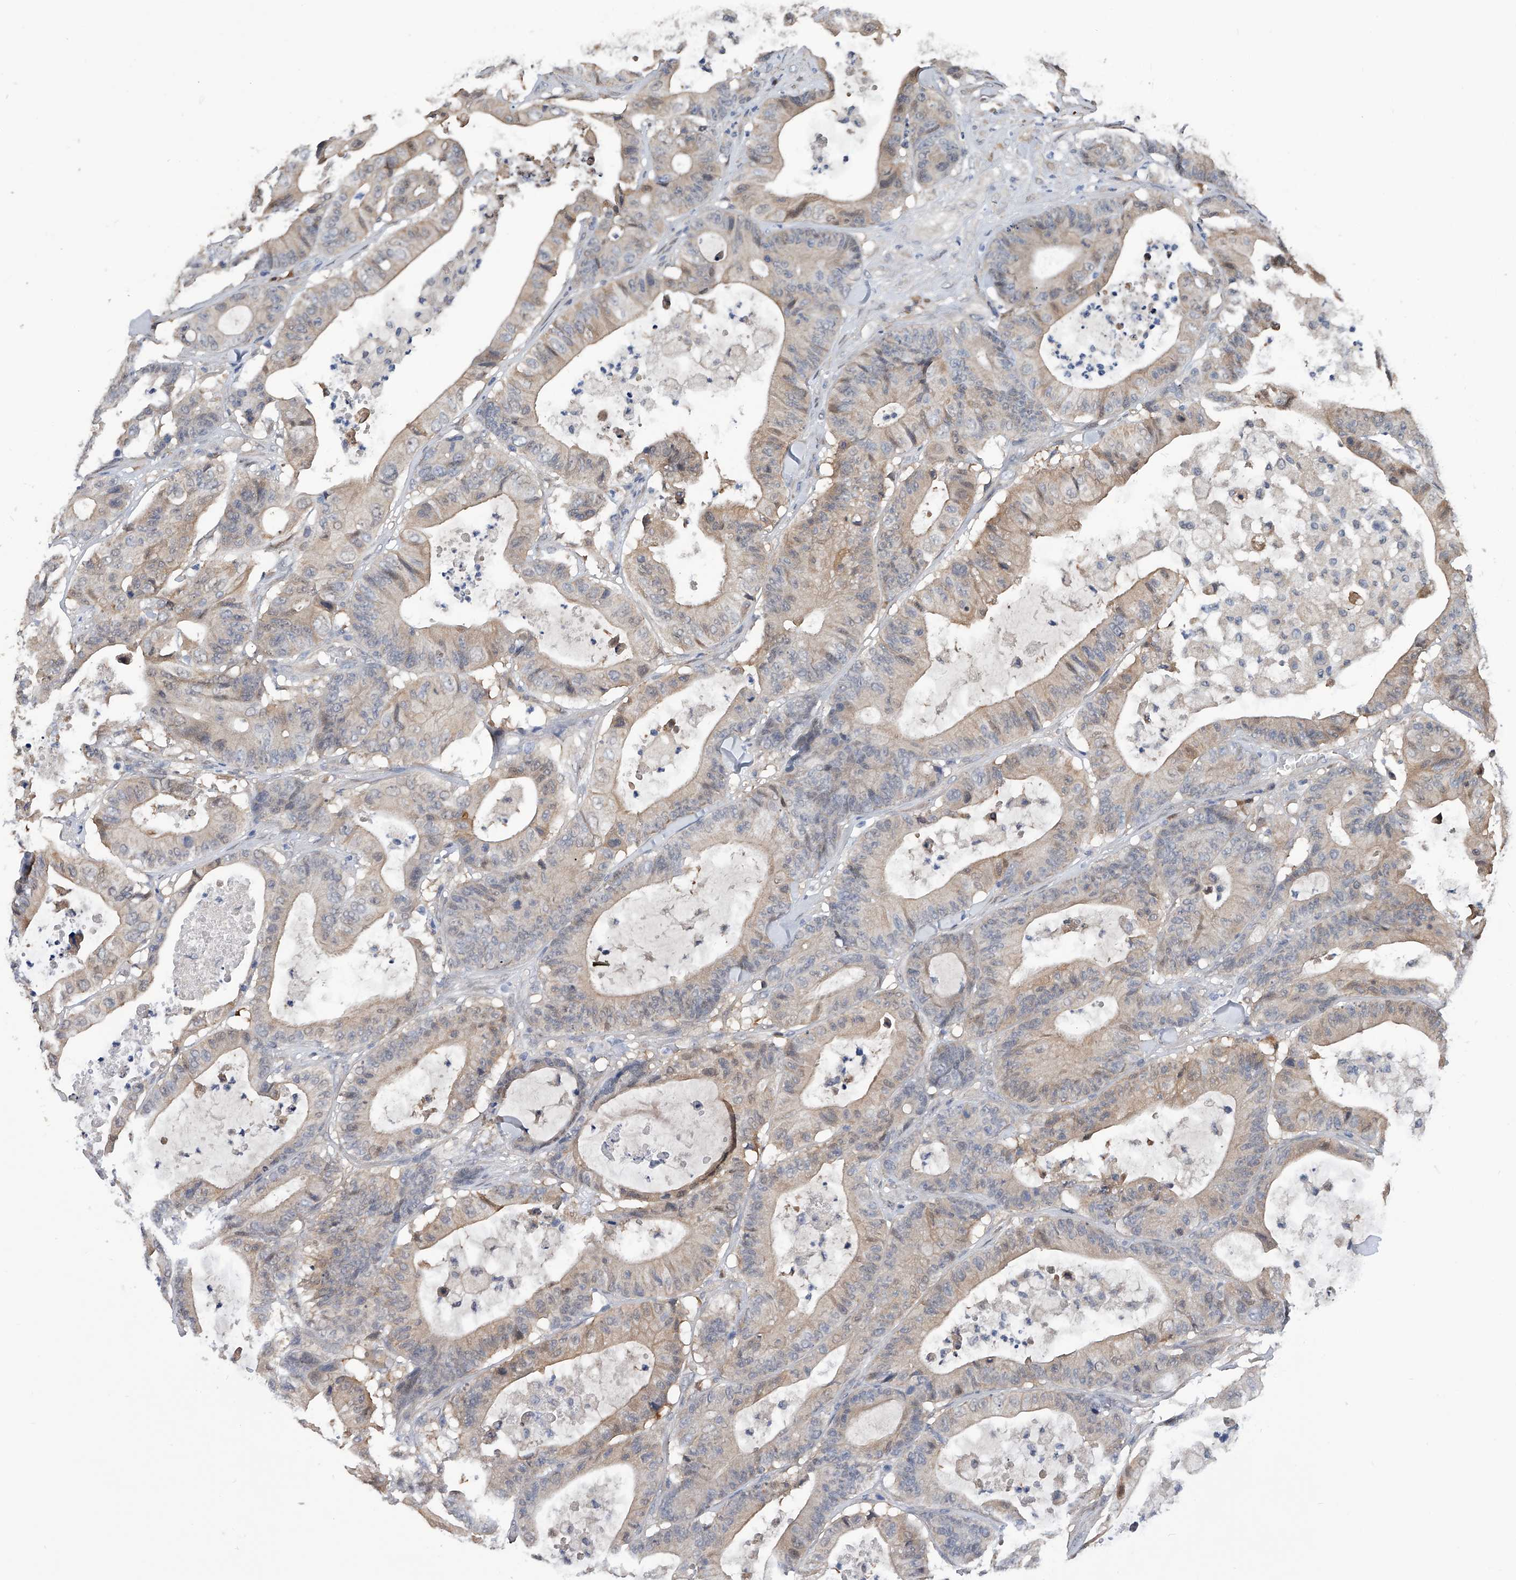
{"staining": {"intensity": "weak", "quantity": "<25%", "location": "cytoplasmic/membranous"}, "tissue": "colorectal cancer", "cell_type": "Tumor cells", "image_type": "cancer", "snomed": [{"axis": "morphology", "description": "Adenocarcinoma, NOS"}, {"axis": "topography", "description": "Colon"}], "caption": "This is a histopathology image of IHC staining of colorectal cancer, which shows no expression in tumor cells. (DAB (3,3'-diaminobenzidine) immunohistochemistry with hematoxylin counter stain).", "gene": "PGM3", "patient": {"sex": "female", "age": 84}}